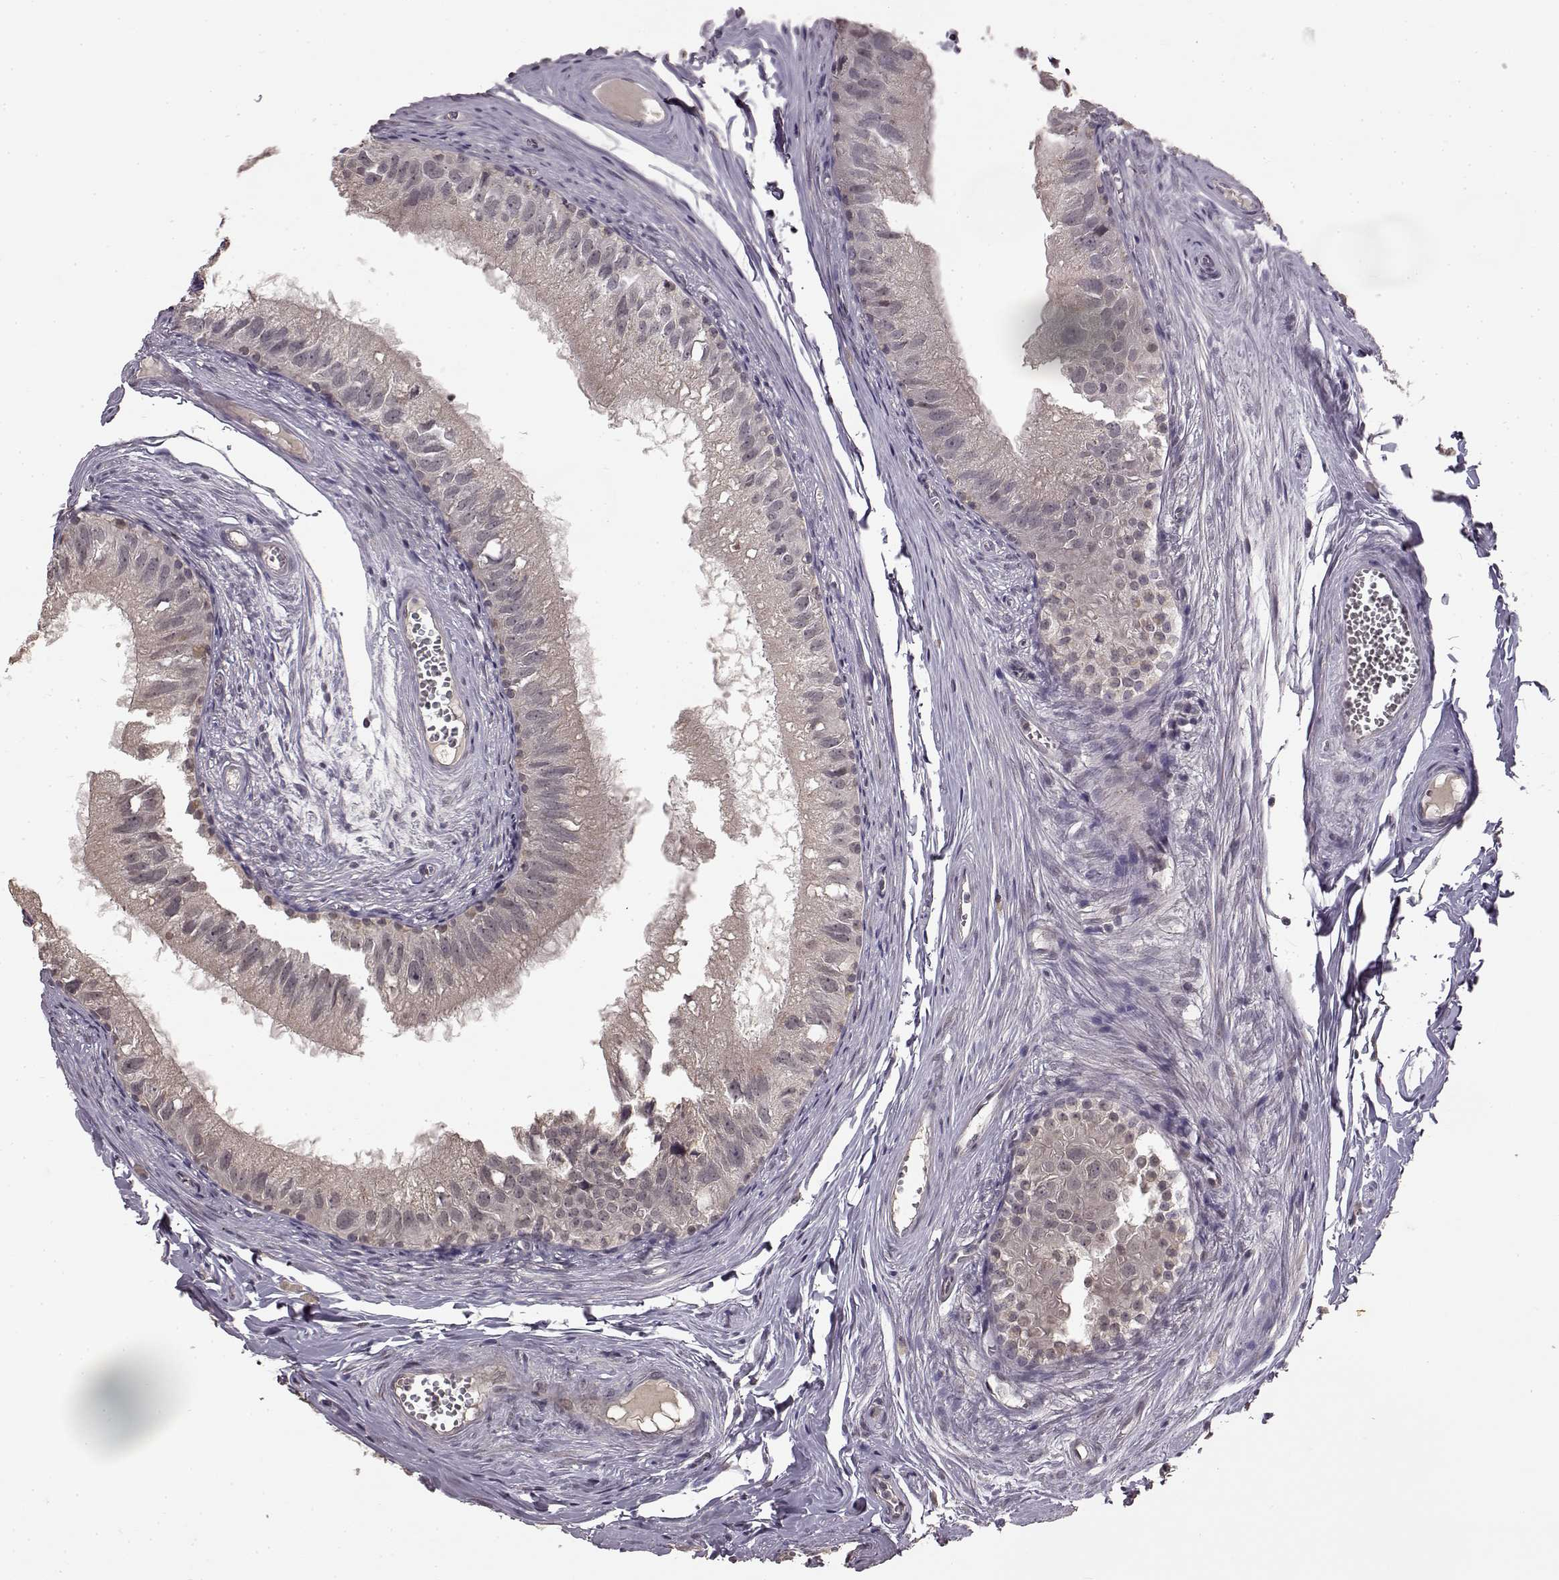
{"staining": {"intensity": "negative", "quantity": "none", "location": "none"}, "tissue": "epididymis", "cell_type": "Glandular cells", "image_type": "normal", "snomed": [{"axis": "morphology", "description": "Normal tissue, NOS"}, {"axis": "topography", "description": "Epididymis"}], "caption": "This is an immunohistochemistry image of benign epididymis. There is no staining in glandular cells.", "gene": "NTRK2", "patient": {"sex": "male", "age": 45}}